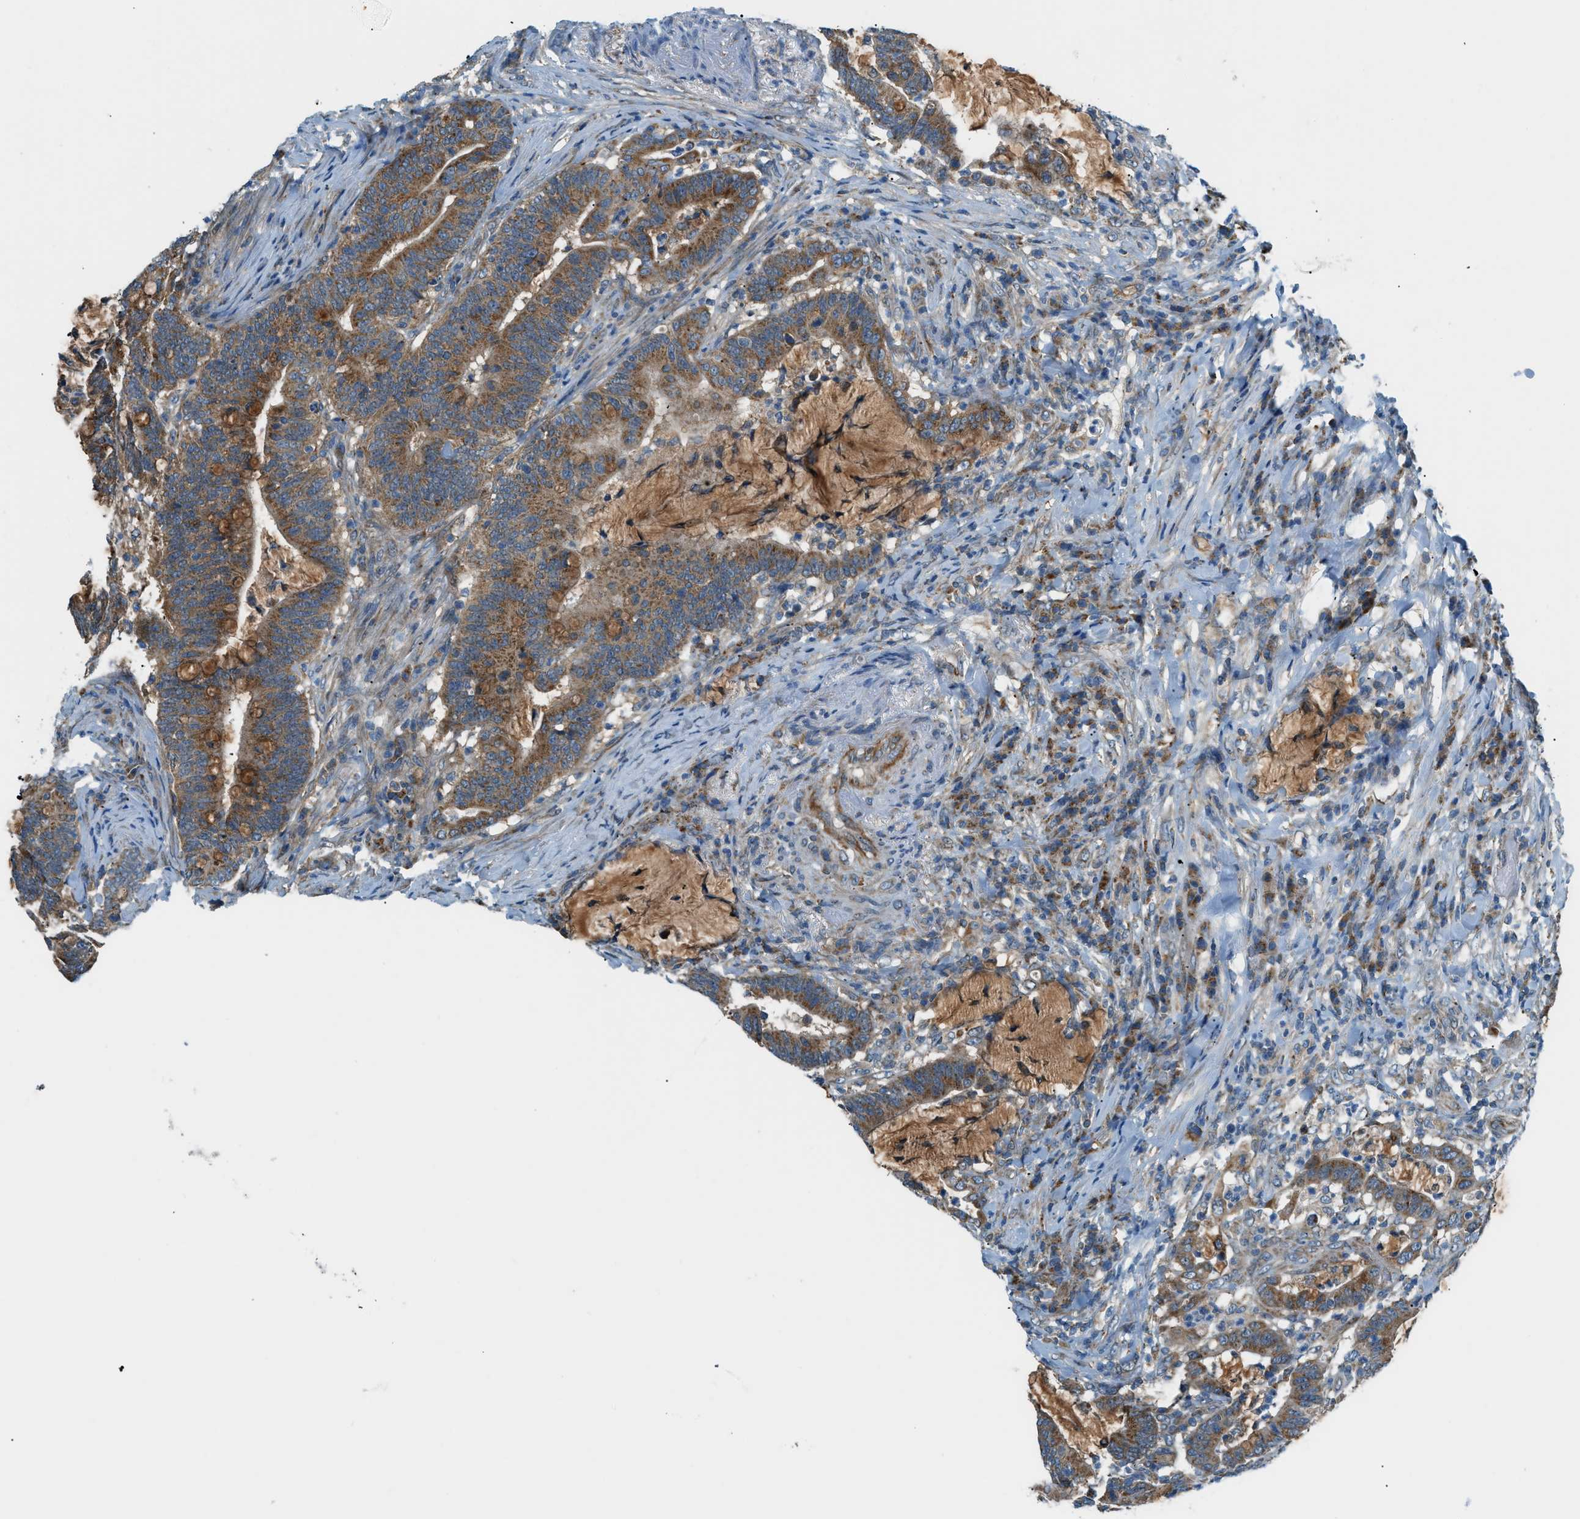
{"staining": {"intensity": "moderate", "quantity": ">75%", "location": "cytoplasmic/membranous"}, "tissue": "colorectal cancer", "cell_type": "Tumor cells", "image_type": "cancer", "snomed": [{"axis": "morphology", "description": "Normal tissue, NOS"}, {"axis": "morphology", "description": "Adenocarcinoma, NOS"}, {"axis": "topography", "description": "Colon"}], "caption": "Adenocarcinoma (colorectal) stained with a brown dye shows moderate cytoplasmic/membranous positive staining in about >75% of tumor cells.", "gene": "PIGG", "patient": {"sex": "female", "age": 66}}